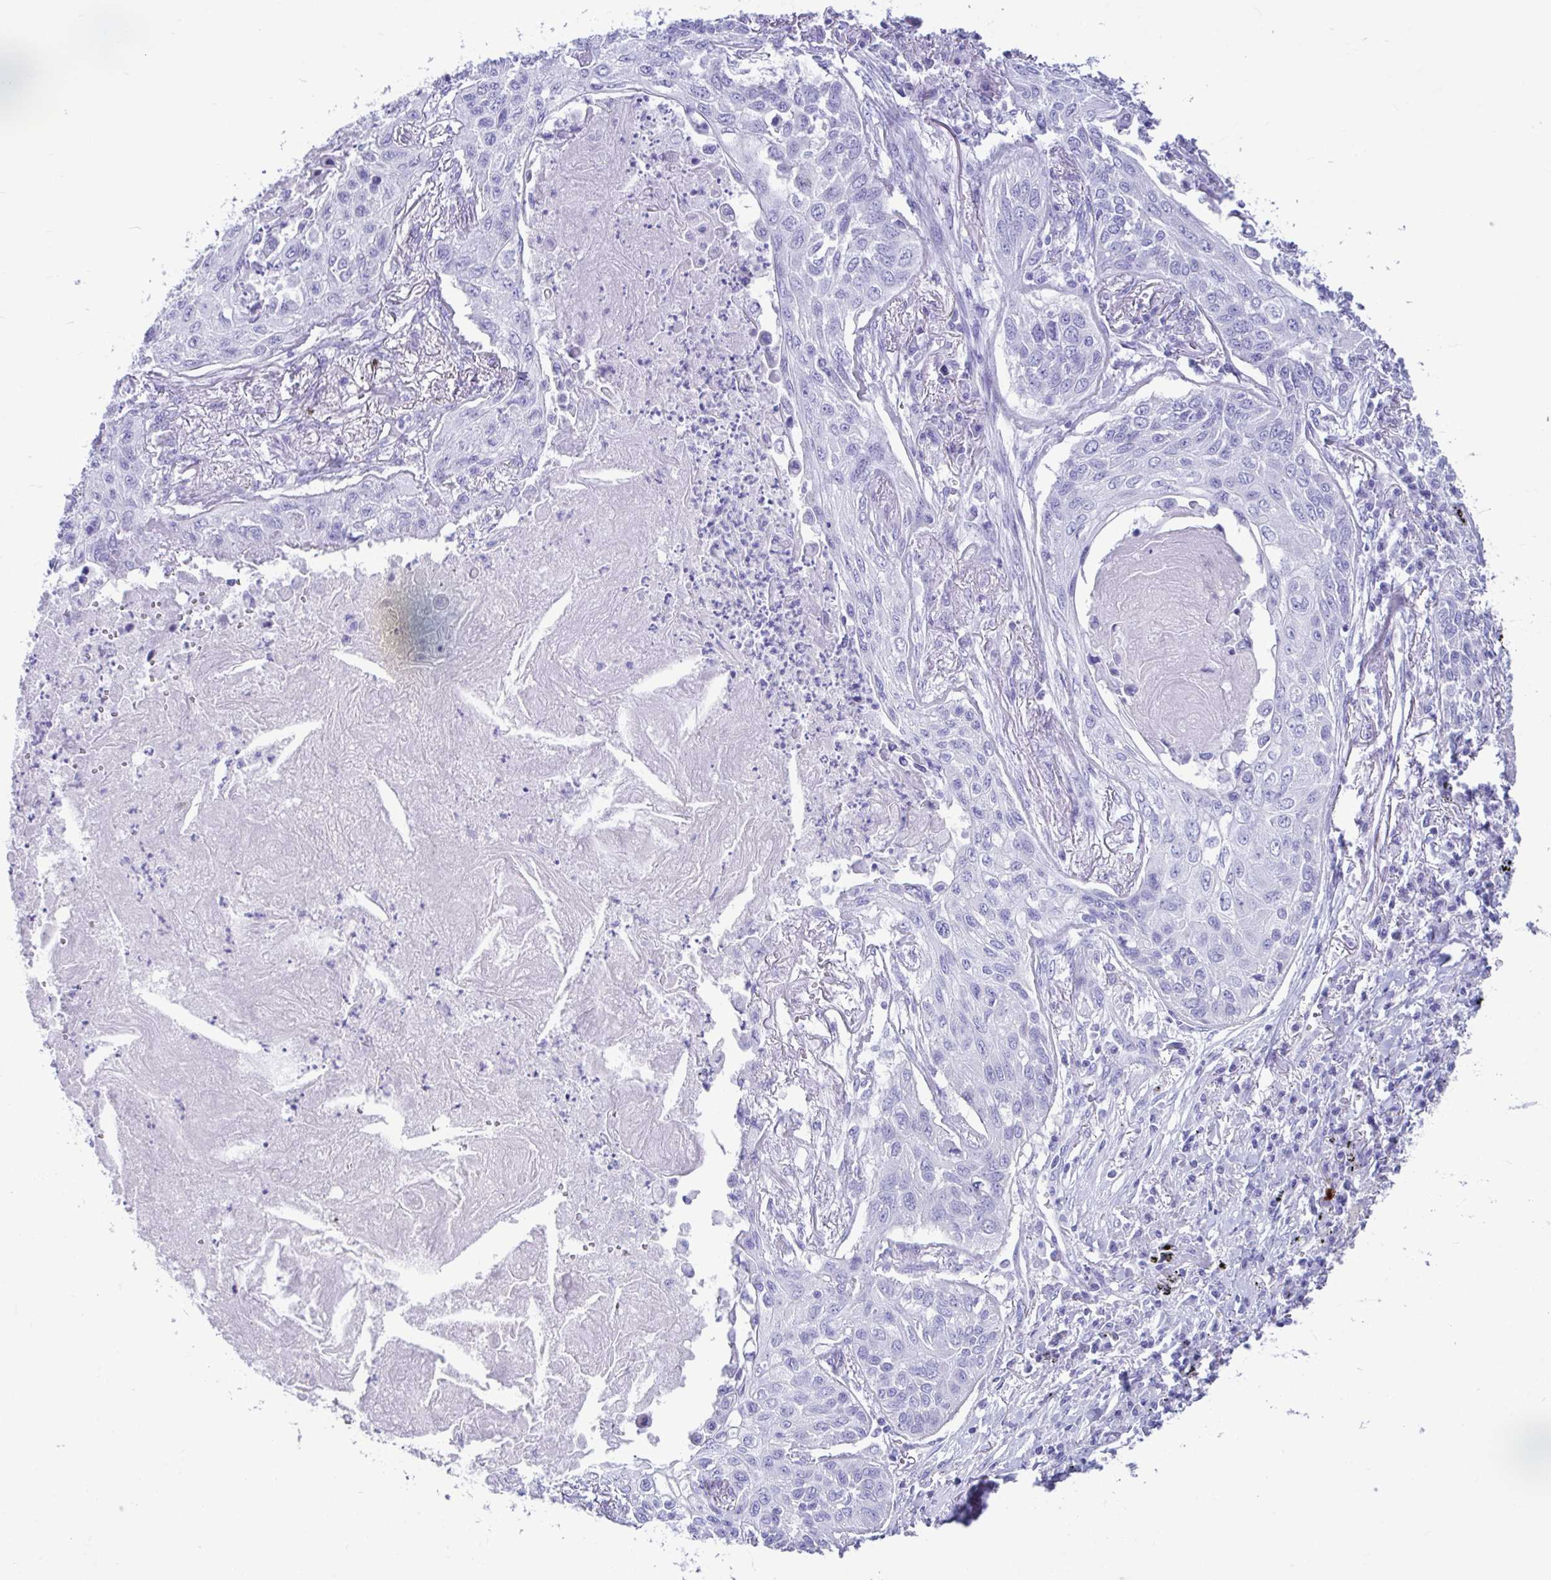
{"staining": {"intensity": "negative", "quantity": "none", "location": "none"}, "tissue": "lung cancer", "cell_type": "Tumor cells", "image_type": "cancer", "snomed": [{"axis": "morphology", "description": "Squamous cell carcinoma, NOS"}, {"axis": "topography", "description": "Lung"}], "caption": "This is an immunohistochemistry (IHC) micrograph of human lung squamous cell carcinoma. There is no positivity in tumor cells.", "gene": "SMIM9", "patient": {"sex": "male", "age": 75}}